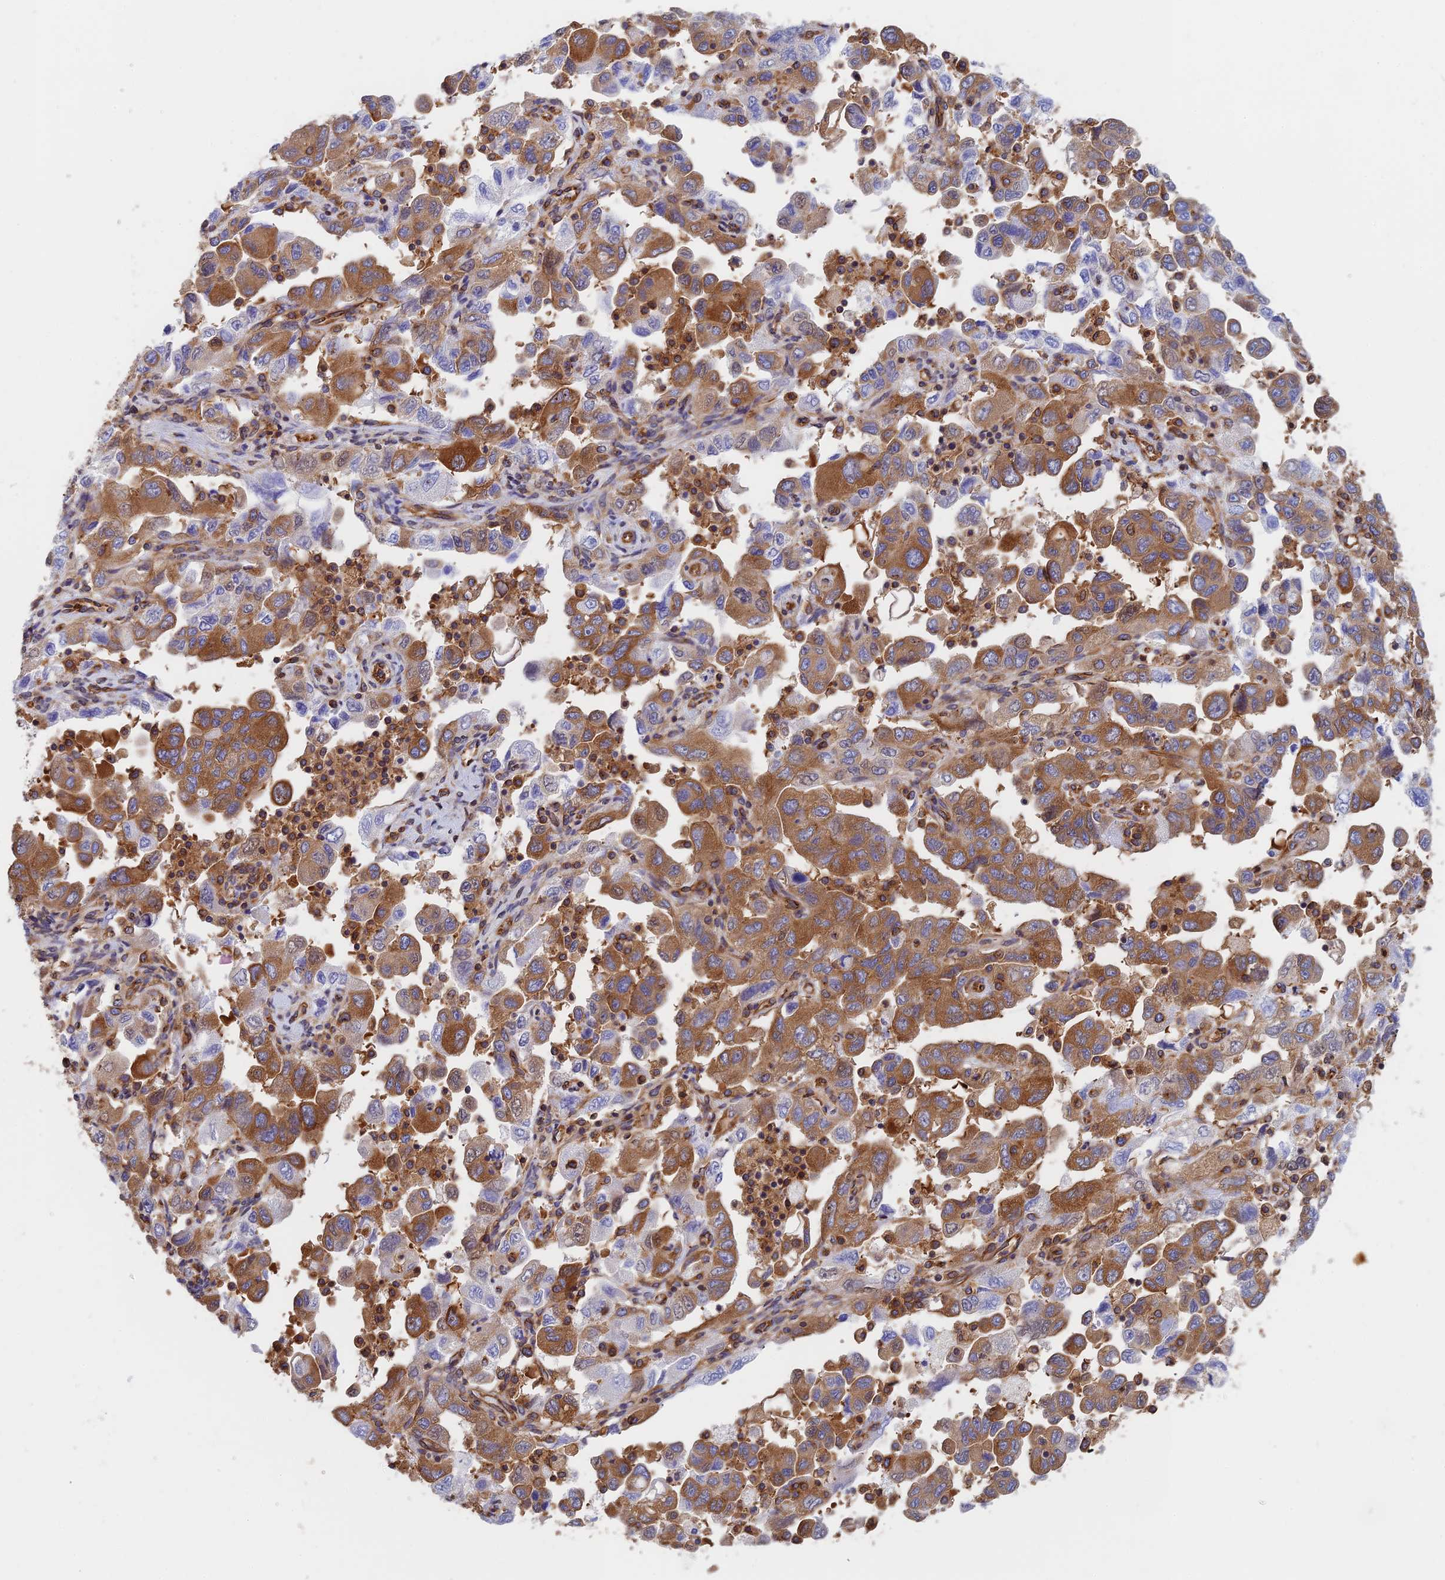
{"staining": {"intensity": "strong", "quantity": ">75%", "location": "cytoplasmic/membranous"}, "tissue": "ovarian cancer", "cell_type": "Tumor cells", "image_type": "cancer", "snomed": [{"axis": "morphology", "description": "Carcinoma, NOS"}, {"axis": "morphology", "description": "Cystadenocarcinoma, serous, NOS"}, {"axis": "topography", "description": "Ovary"}], "caption": "Human ovarian cancer stained with a protein marker displays strong staining in tumor cells.", "gene": "DCTN2", "patient": {"sex": "female", "age": 69}}